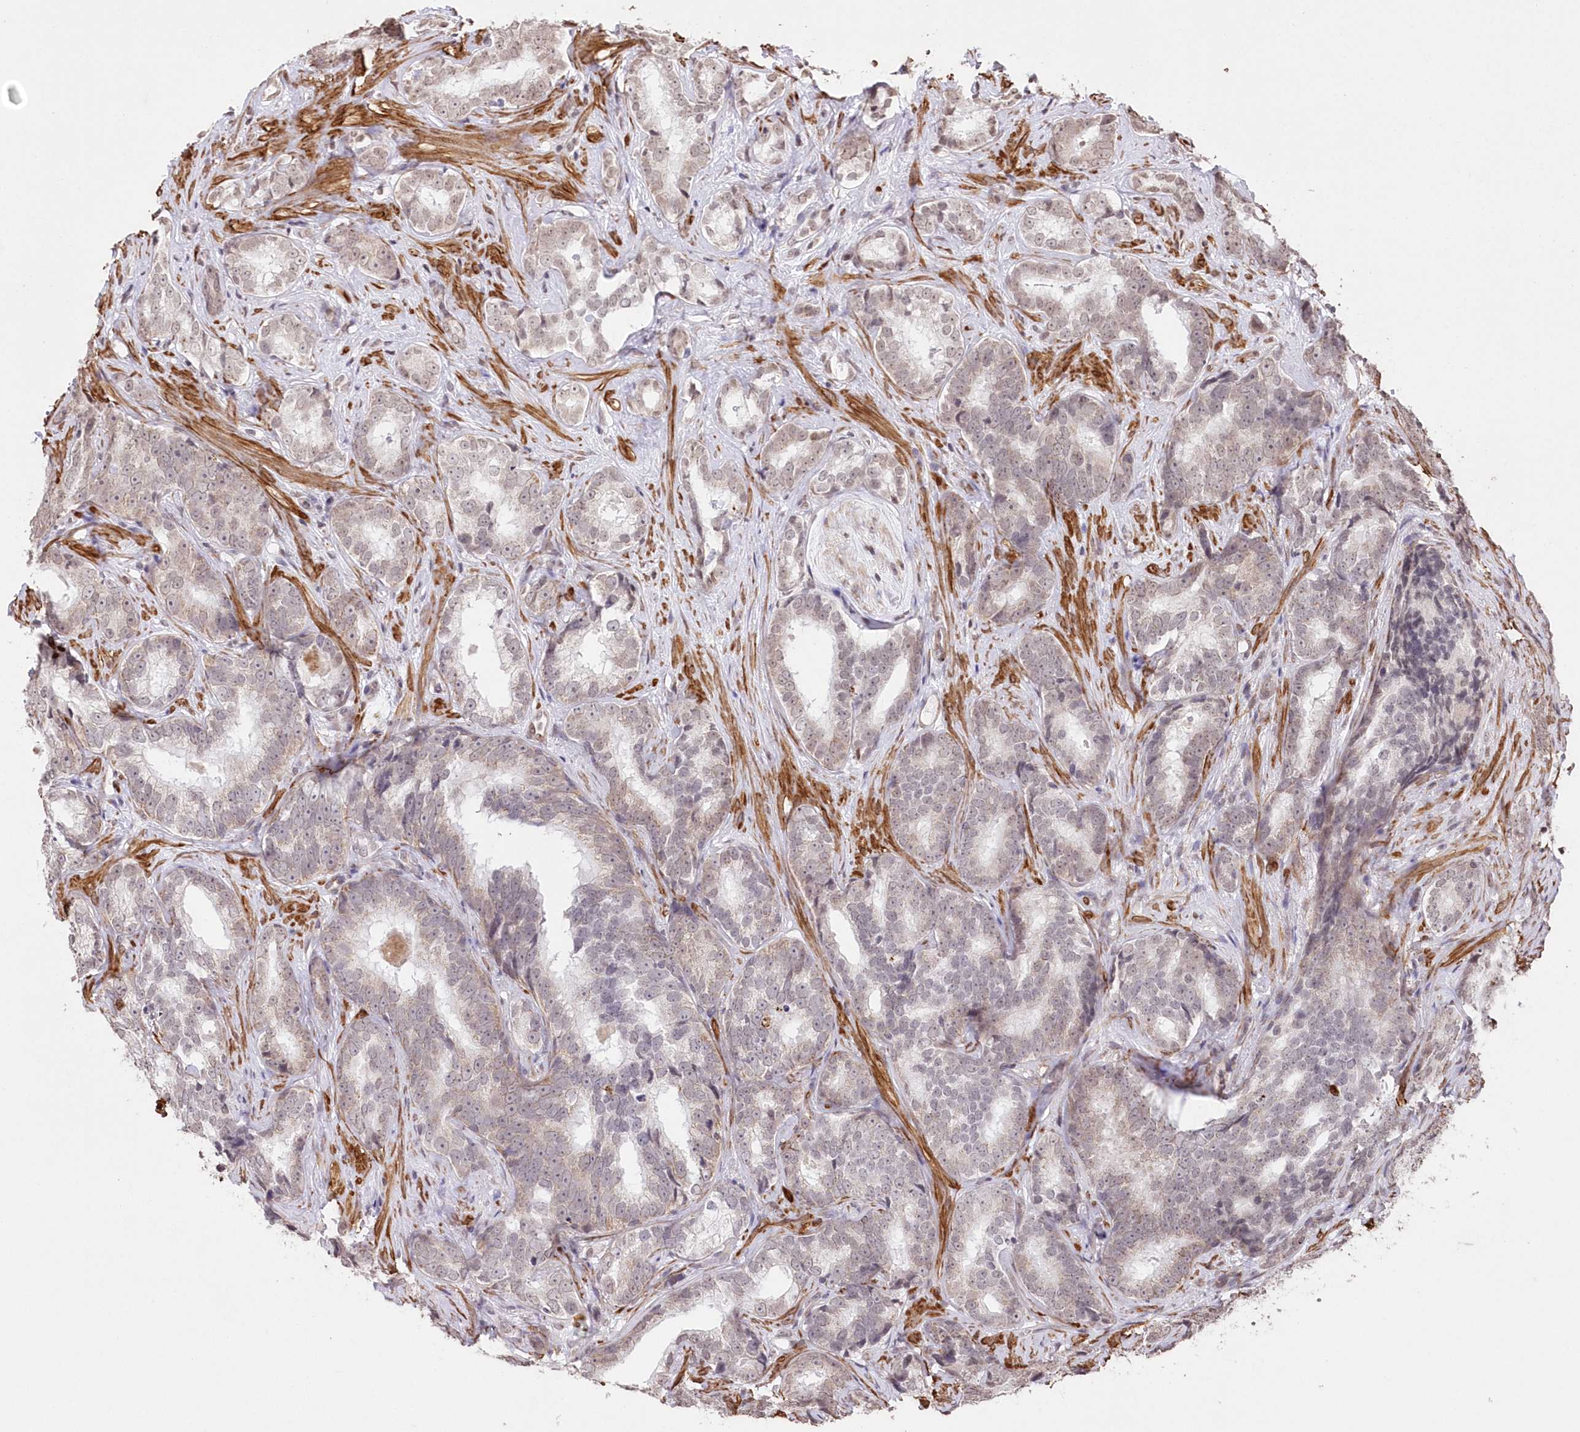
{"staining": {"intensity": "weak", "quantity": "<25%", "location": "cytoplasmic/membranous"}, "tissue": "prostate cancer", "cell_type": "Tumor cells", "image_type": "cancer", "snomed": [{"axis": "morphology", "description": "Adenocarcinoma, High grade"}, {"axis": "topography", "description": "Prostate"}], "caption": "Immunohistochemistry of prostate high-grade adenocarcinoma exhibits no positivity in tumor cells.", "gene": "RBM27", "patient": {"sex": "male", "age": 66}}